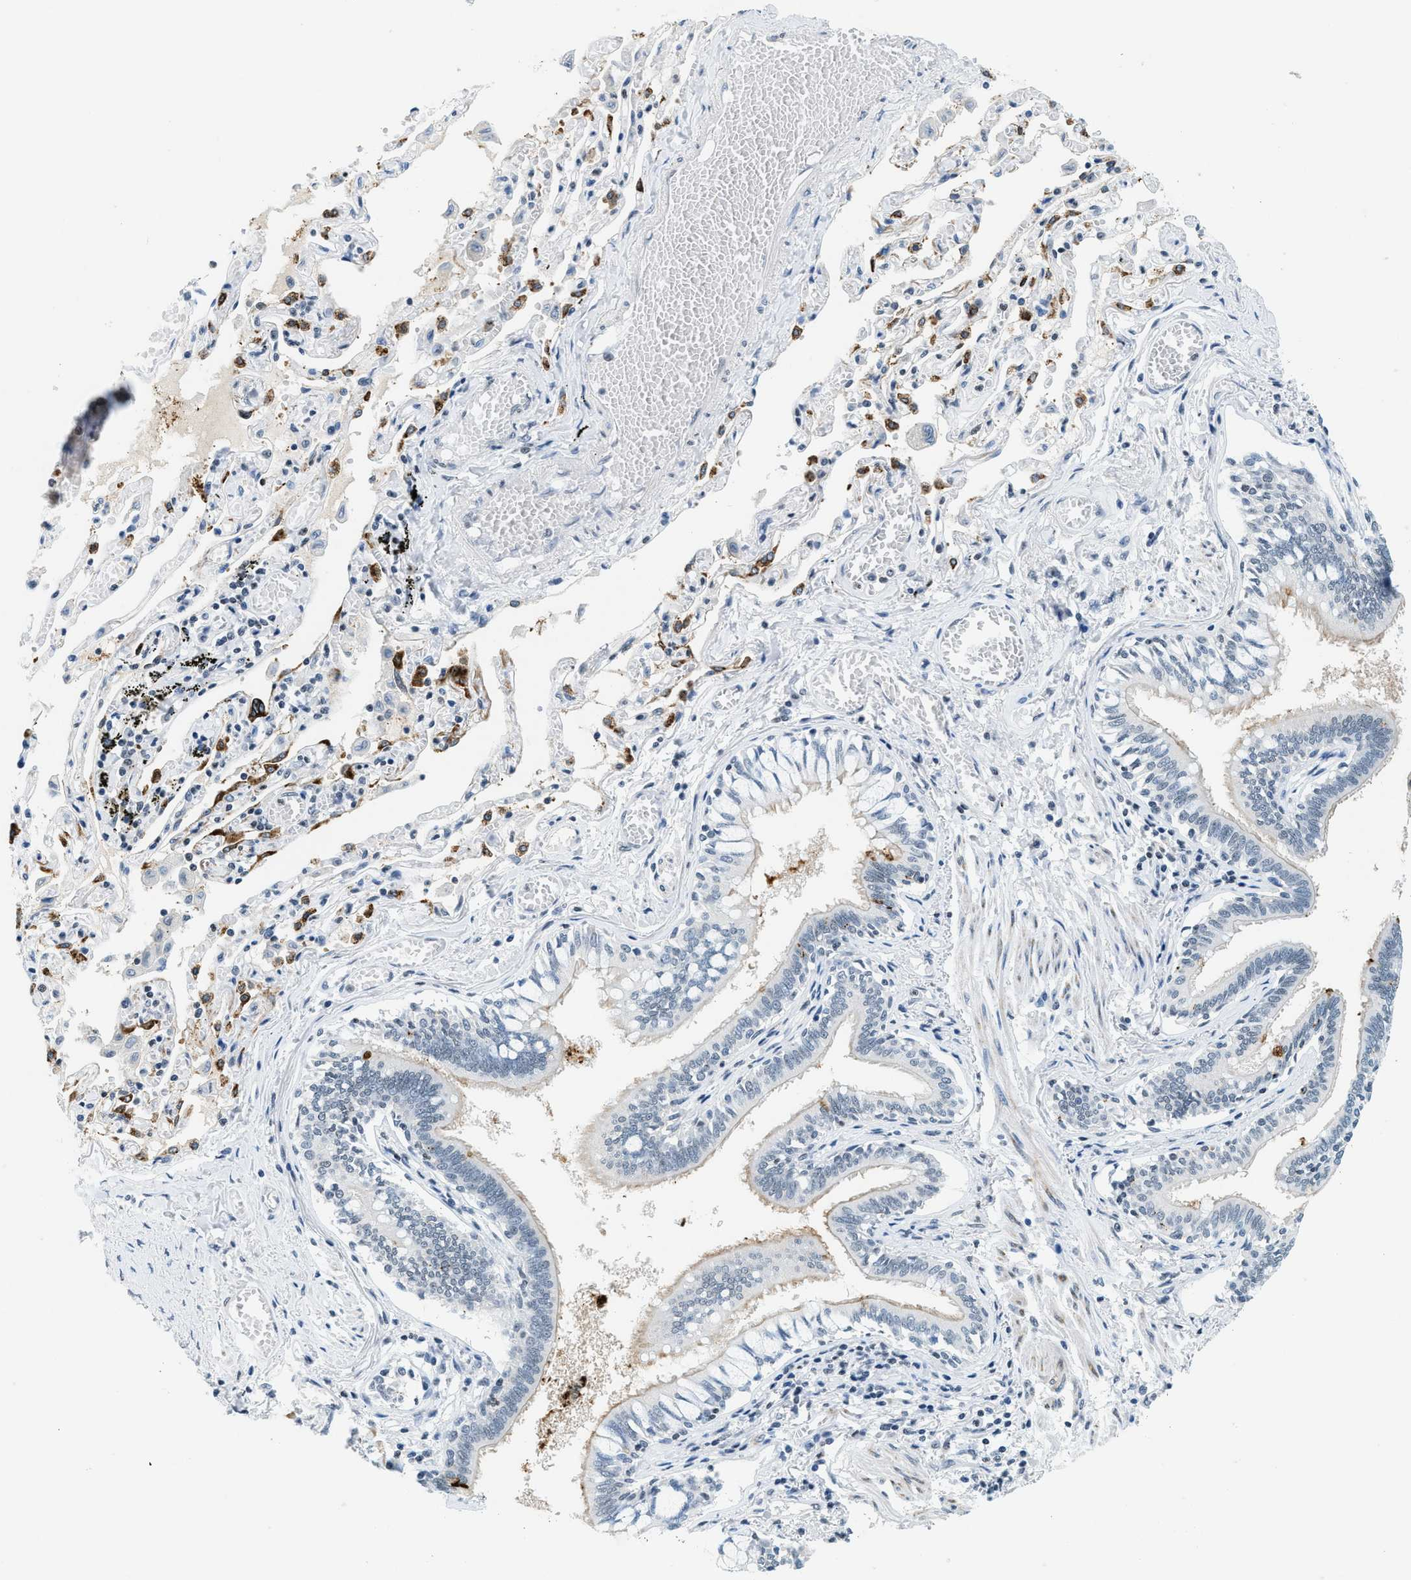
{"staining": {"intensity": "moderate", "quantity": "<25%", "location": "cytoplasmic/membranous"}, "tissue": "bronchus", "cell_type": "Respiratory epithelial cells", "image_type": "normal", "snomed": [{"axis": "morphology", "description": "Normal tissue, NOS"}, {"axis": "morphology", "description": "Inflammation, NOS"}, {"axis": "topography", "description": "Cartilage tissue"}, {"axis": "topography", "description": "Lung"}], "caption": "This photomicrograph shows unremarkable bronchus stained with immunohistochemistry (IHC) to label a protein in brown. The cytoplasmic/membranous of respiratory epithelial cells show moderate positivity for the protein. Nuclei are counter-stained blue.", "gene": "UVRAG", "patient": {"sex": "male", "age": 71}}